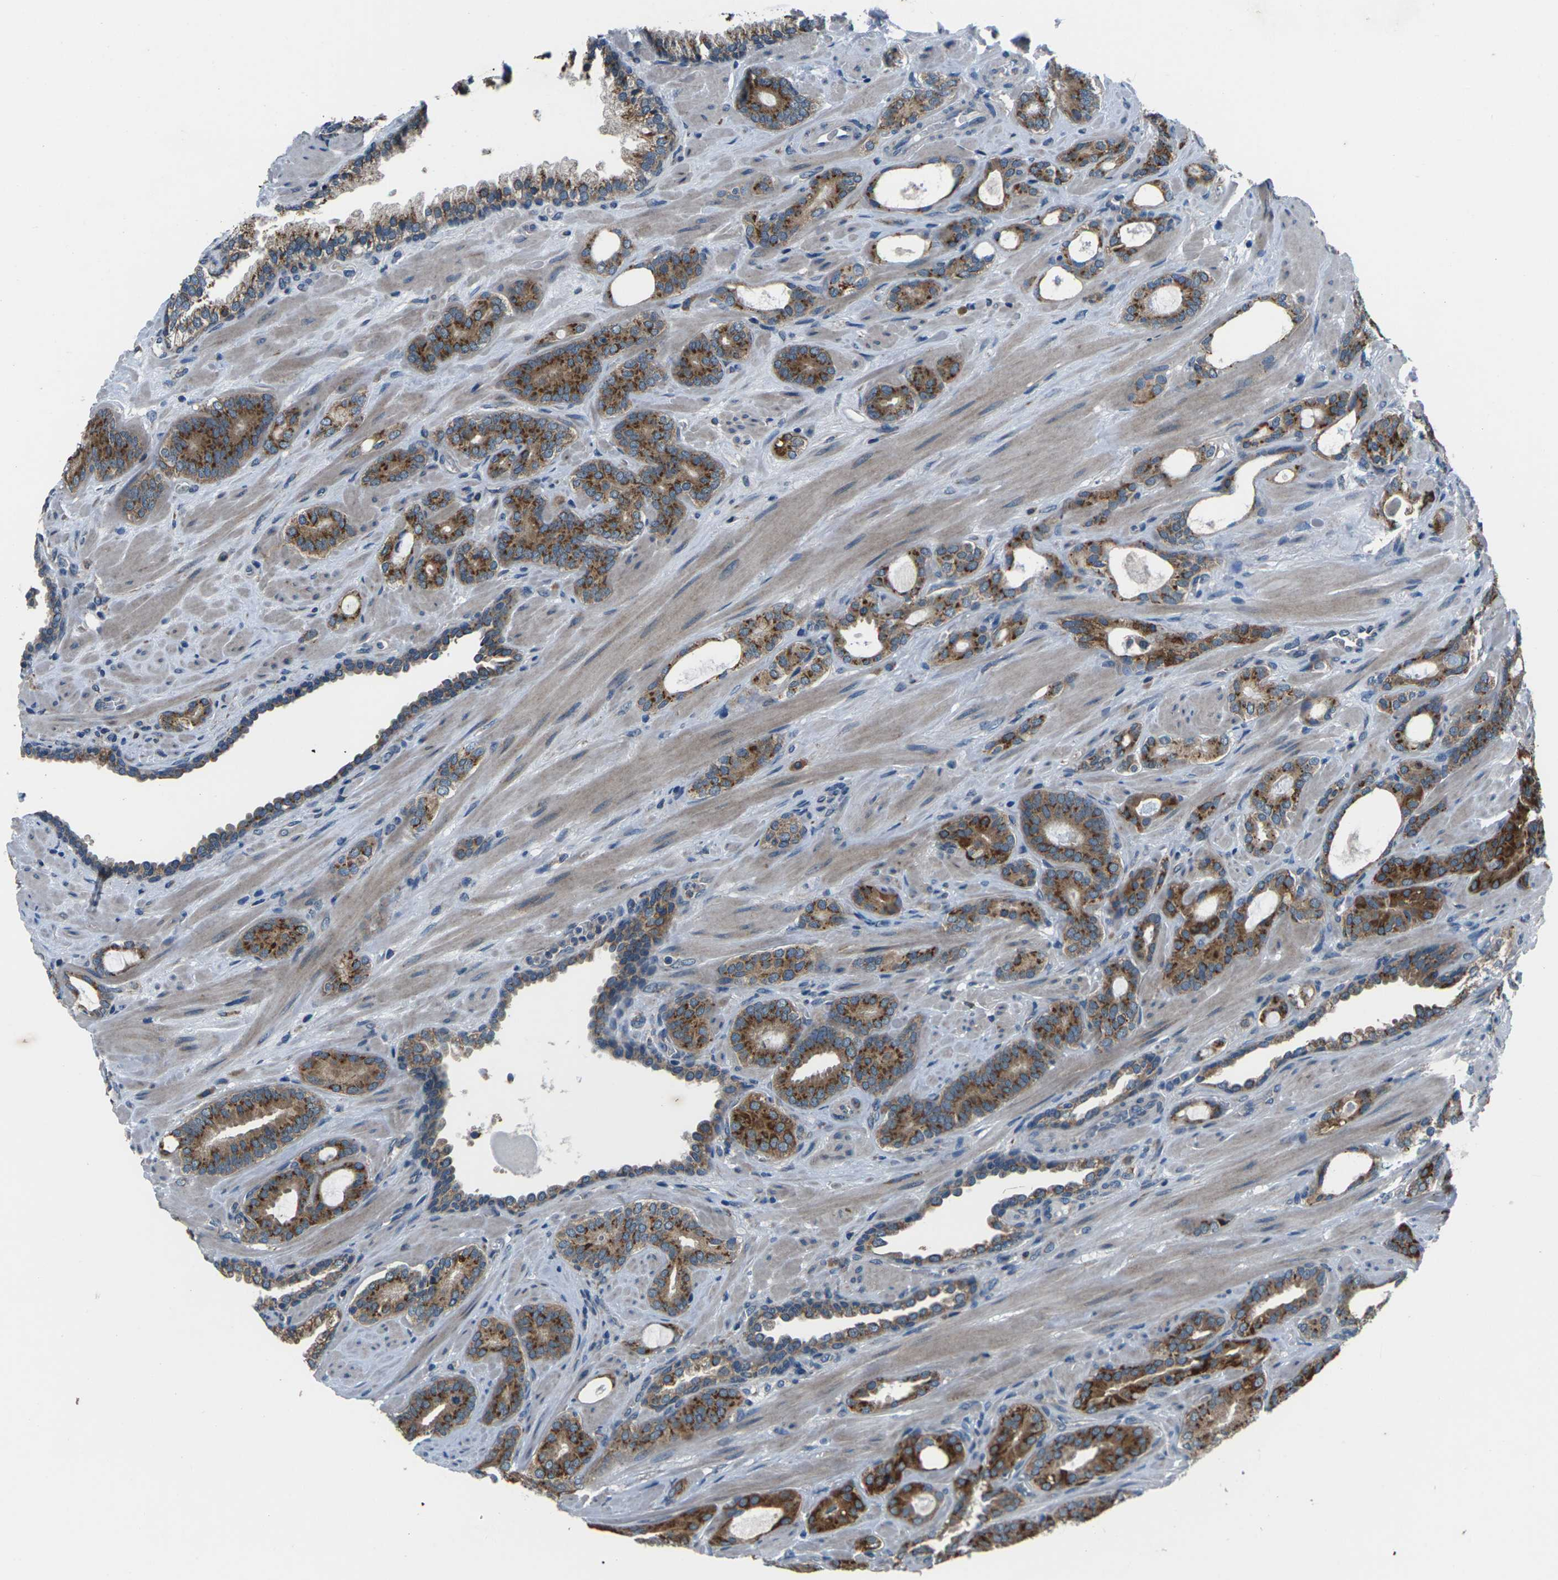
{"staining": {"intensity": "strong", "quantity": ">75%", "location": "cytoplasmic/membranous"}, "tissue": "prostate cancer", "cell_type": "Tumor cells", "image_type": "cancer", "snomed": [{"axis": "morphology", "description": "Adenocarcinoma, Low grade"}, {"axis": "topography", "description": "Prostate"}], "caption": "Prostate cancer (low-grade adenocarcinoma) stained with a brown dye demonstrates strong cytoplasmic/membranous positive expression in approximately >75% of tumor cells.", "gene": "GABRP", "patient": {"sex": "male", "age": 63}}